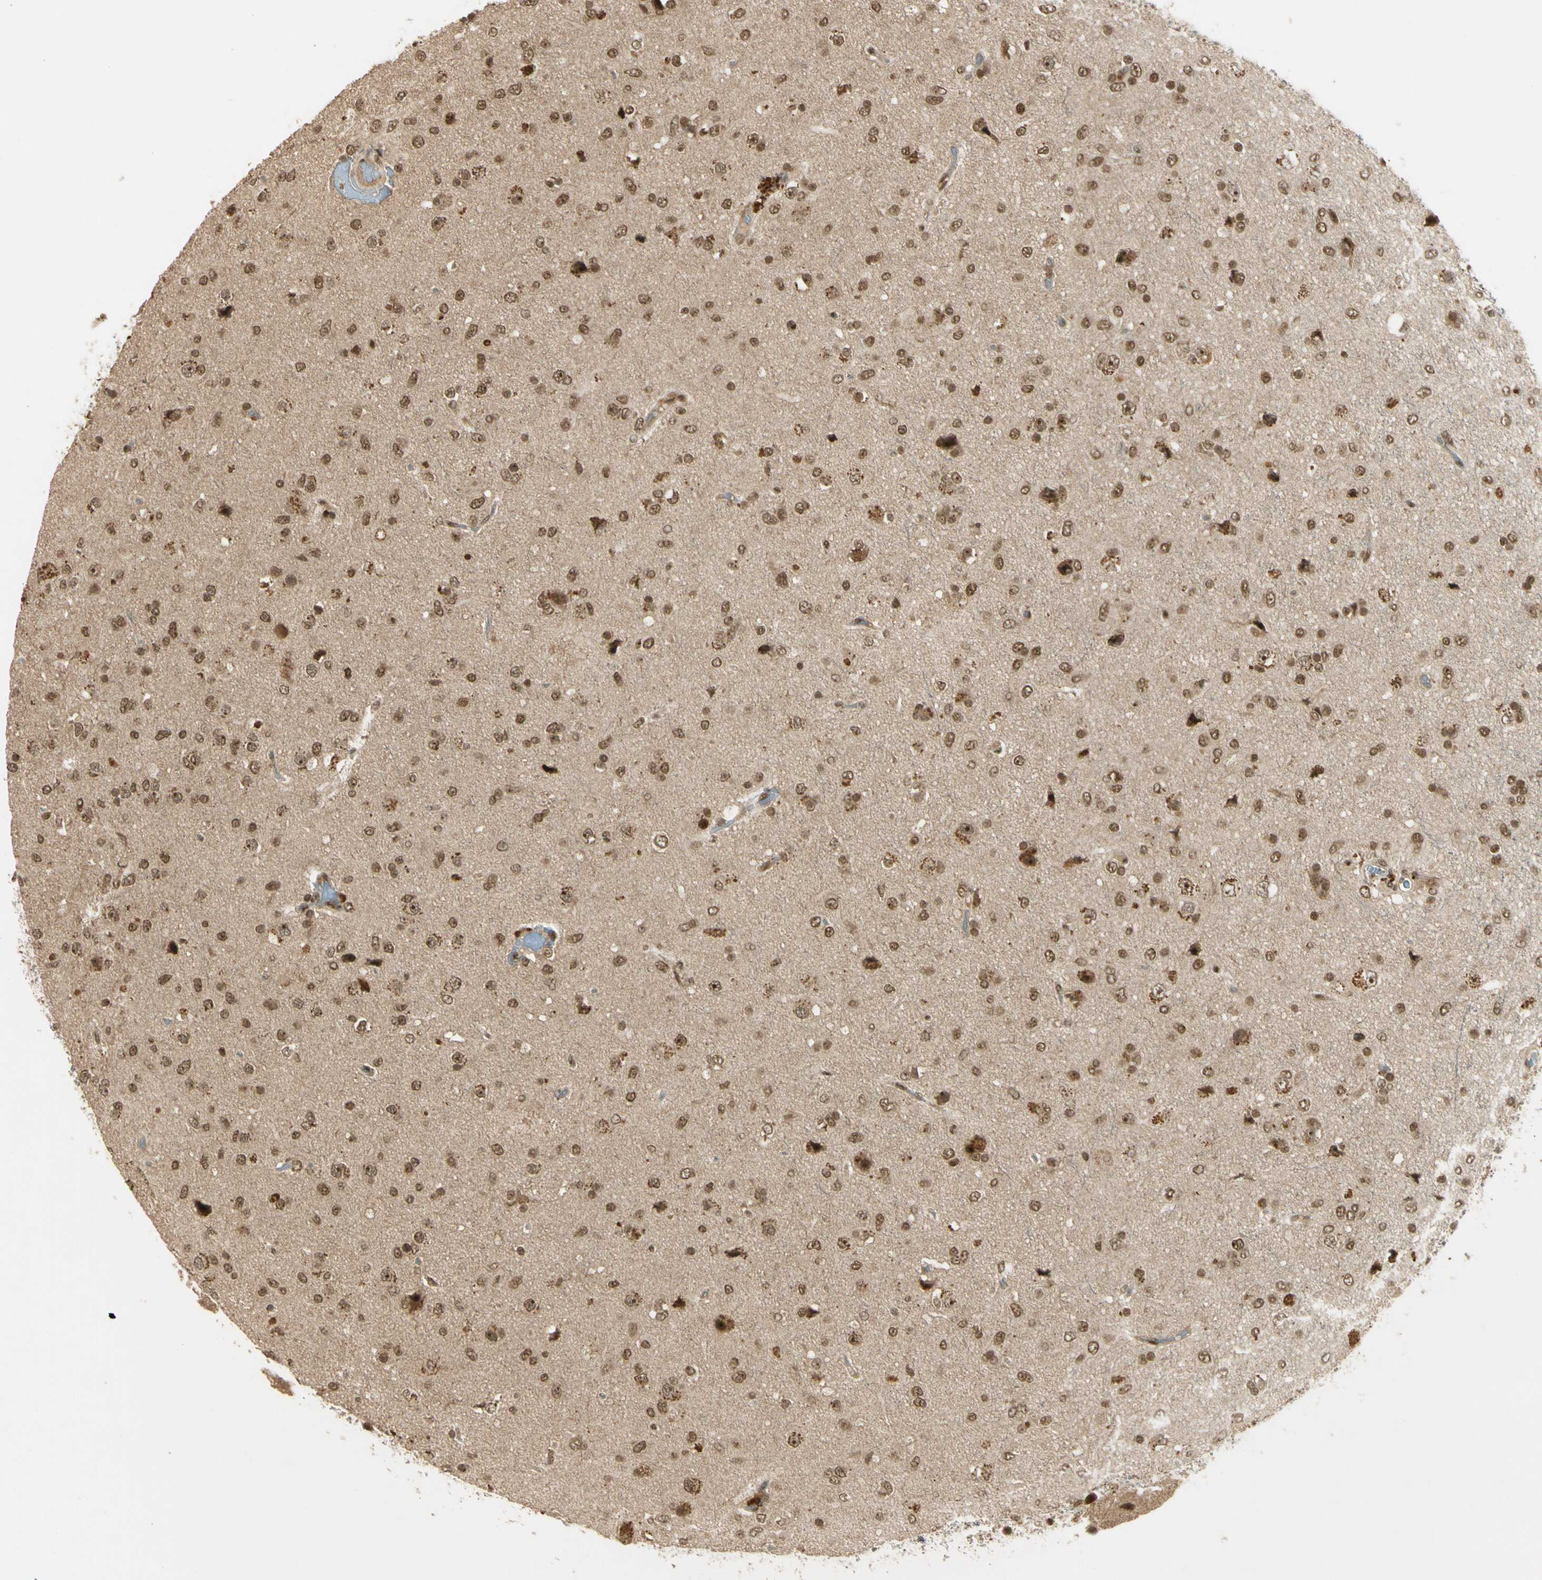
{"staining": {"intensity": "moderate", "quantity": ">75%", "location": "cytoplasmic/membranous,nuclear"}, "tissue": "glioma", "cell_type": "Tumor cells", "image_type": "cancer", "snomed": [{"axis": "morphology", "description": "Glioma, malignant, Low grade"}, {"axis": "topography", "description": "Brain"}], "caption": "Immunohistochemical staining of human malignant glioma (low-grade) demonstrates medium levels of moderate cytoplasmic/membranous and nuclear protein positivity in about >75% of tumor cells.", "gene": "ZNF135", "patient": {"sex": "male", "age": 77}}